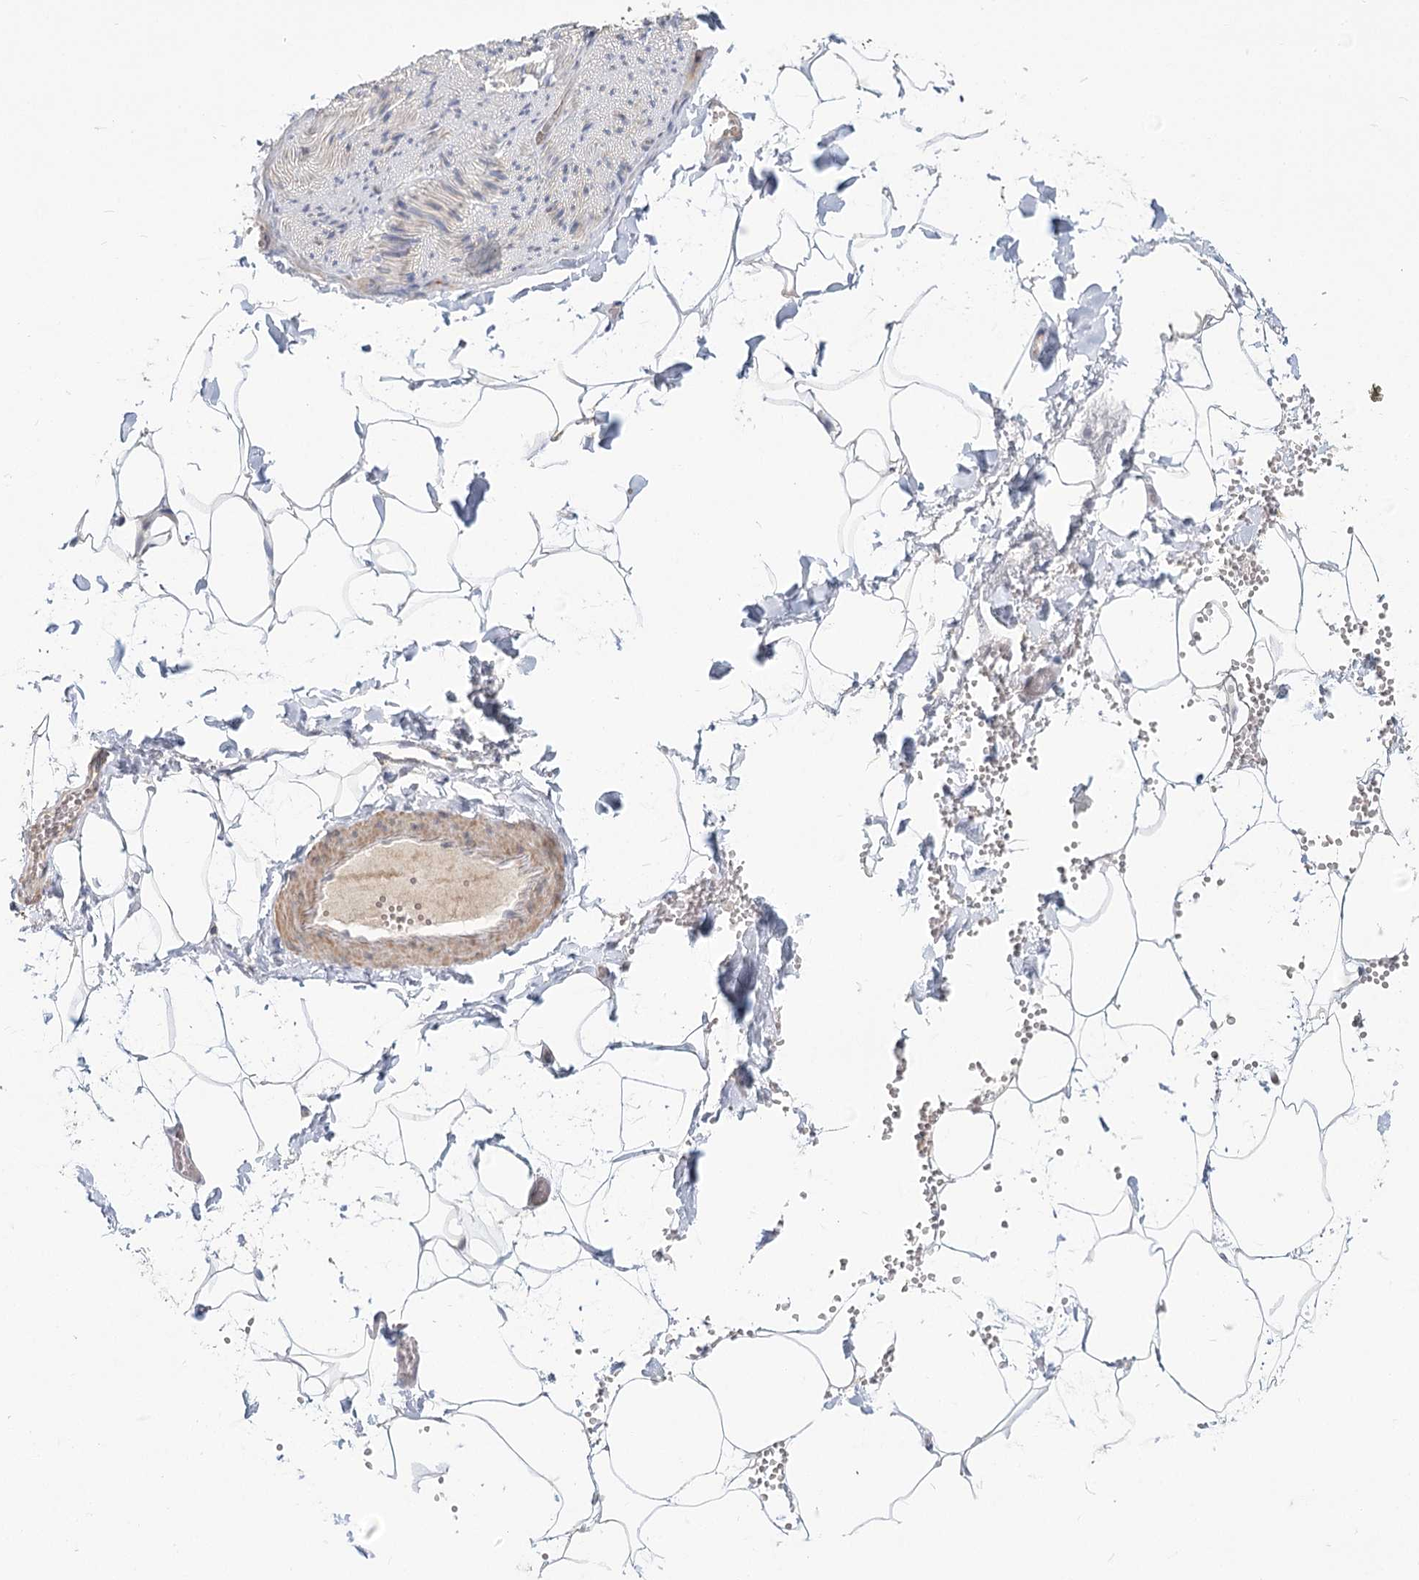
{"staining": {"intensity": "negative", "quantity": "none", "location": "none"}, "tissue": "adipose tissue", "cell_type": "Adipocytes", "image_type": "normal", "snomed": [{"axis": "morphology", "description": "Normal tissue, NOS"}, {"axis": "topography", "description": "Gallbladder"}, {"axis": "topography", "description": "Peripheral nerve tissue"}], "caption": "DAB (3,3'-diaminobenzidine) immunohistochemical staining of normal human adipose tissue exhibits no significant staining in adipocytes.", "gene": "MTMR3", "patient": {"sex": "male", "age": 38}}